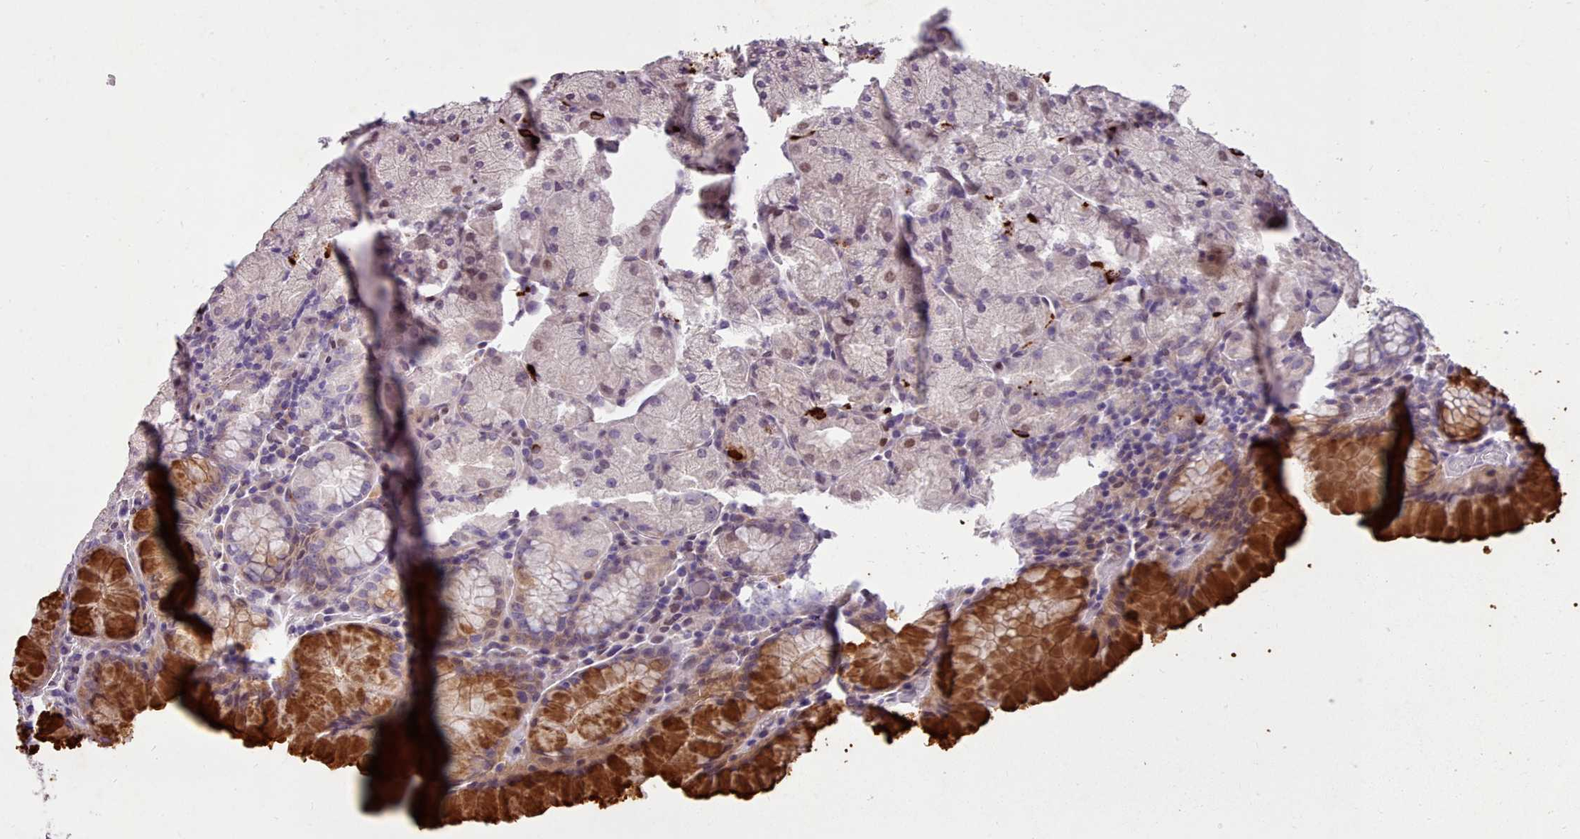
{"staining": {"intensity": "strong", "quantity": "<25%", "location": "cytoplasmic/membranous"}, "tissue": "stomach", "cell_type": "Glandular cells", "image_type": "normal", "snomed": [{"axis": "morphology", "description": "Normal tissue, NOS"}, {"axis": "topography", "description": "Stomach, upper"}, {"axis": "topography", "description": "Stomach, lower"}], "caption": "This is a photomicrograph of IHC staining of normal stomach, which shows strong positivity in the cytoplasmic/membranous of glandular cells.", "gene": "KCNT2", "patient": {"sex": "male", "age": 80}}